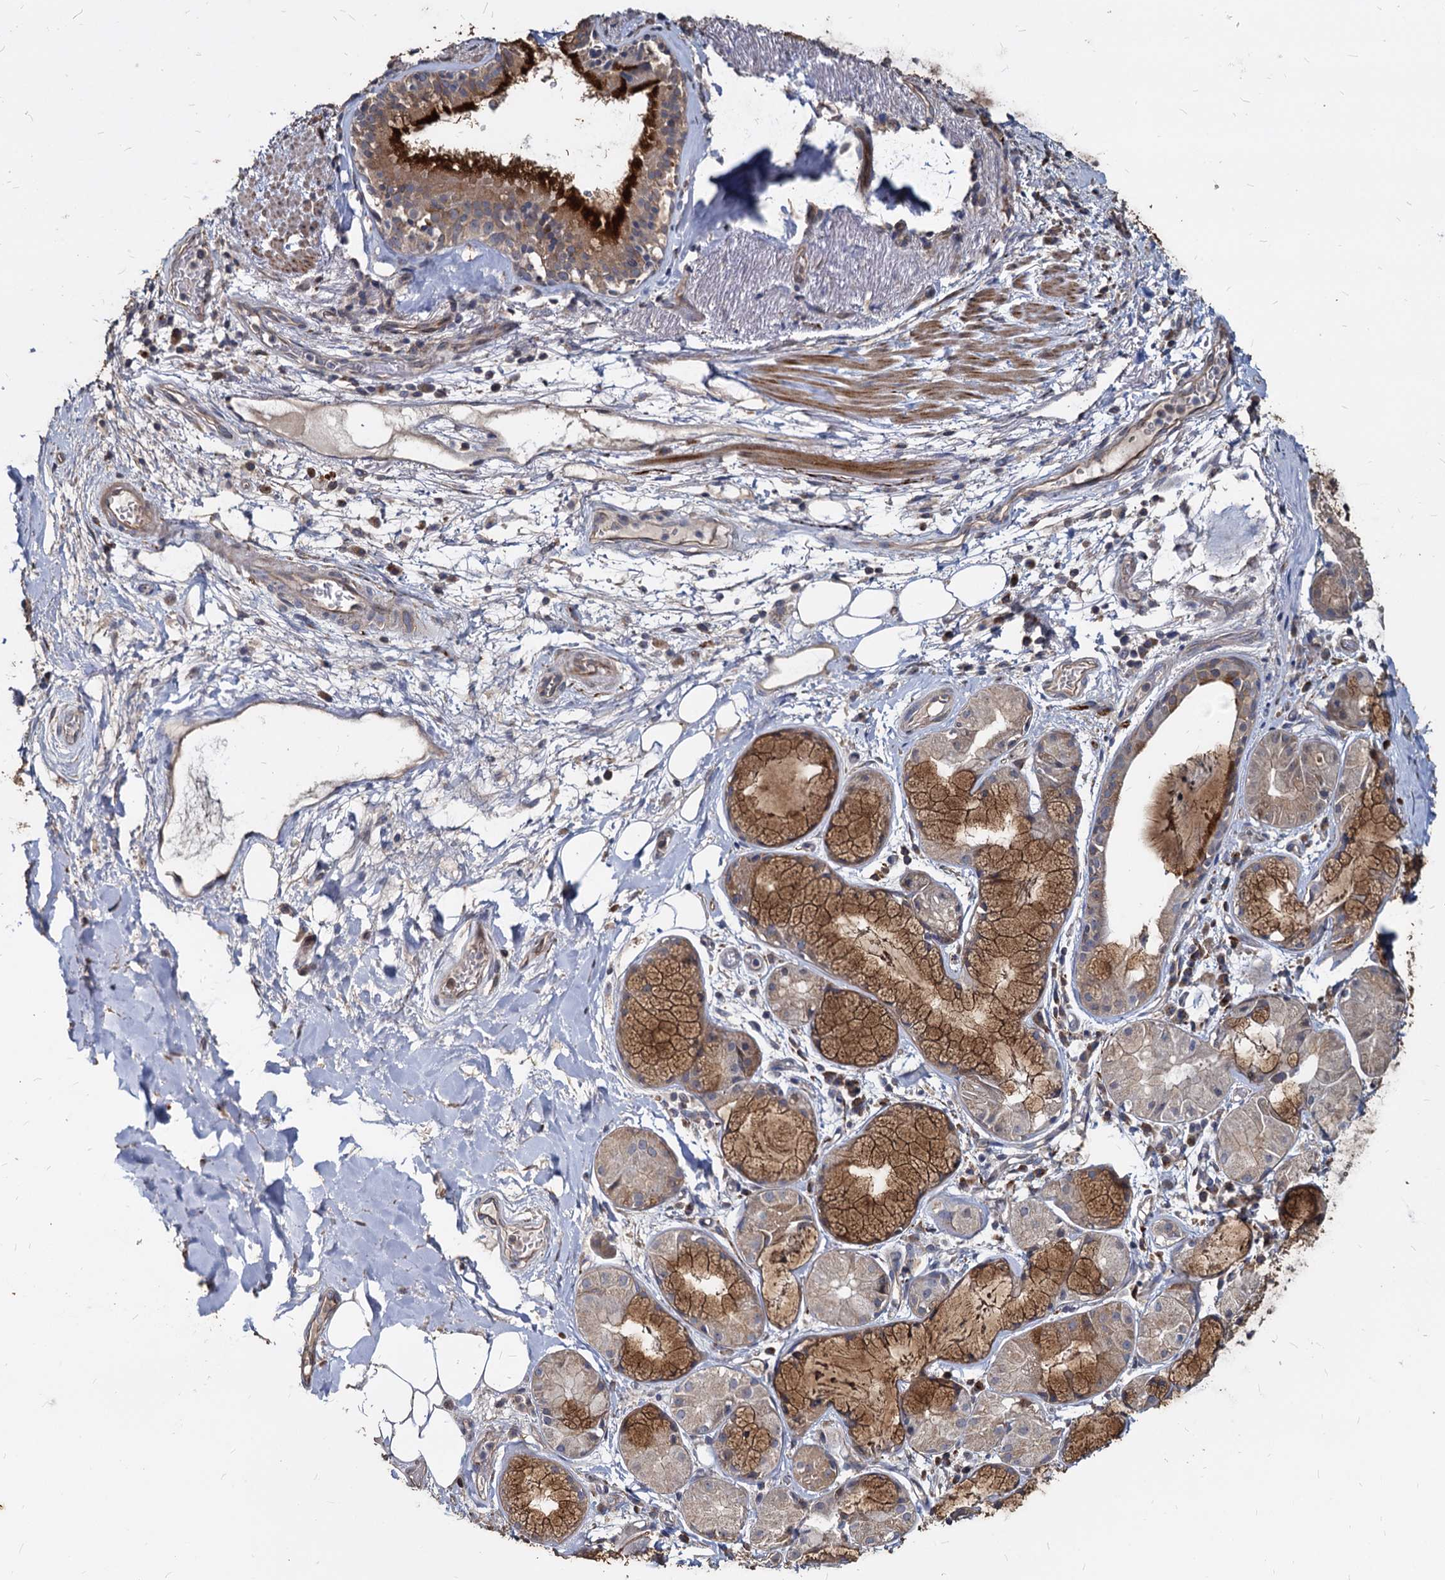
{"staining": {"intensity": "moderate", "quantity": "<25%", "location": "cytoplasmic/membranous"}, "tissue": "adipose tissue", "cell_type": "Adipocytes", "image_type": "normal", "snomed": [{"axis": "morphology", "description": "Normal tissue, NOS"}, {"axis": "topography", "description": "Lymph node"}, {"axis": "topography", "description": "Cartilage tissue"}, {"axis": "topography", "description": "Bronchus"}], "caption": "DAB immunohistochemical staining of unremarkable adipose tissue shows moderate cytoplasmic/membranous protein positivity in approximately <25% of adipocytes. (DAB (3,3'-diaminobenzidine) IHC with brightfield microscopy, high magnification).", "gene": "DEPDC4", "patient": {"sex": "male", "age": 63}}